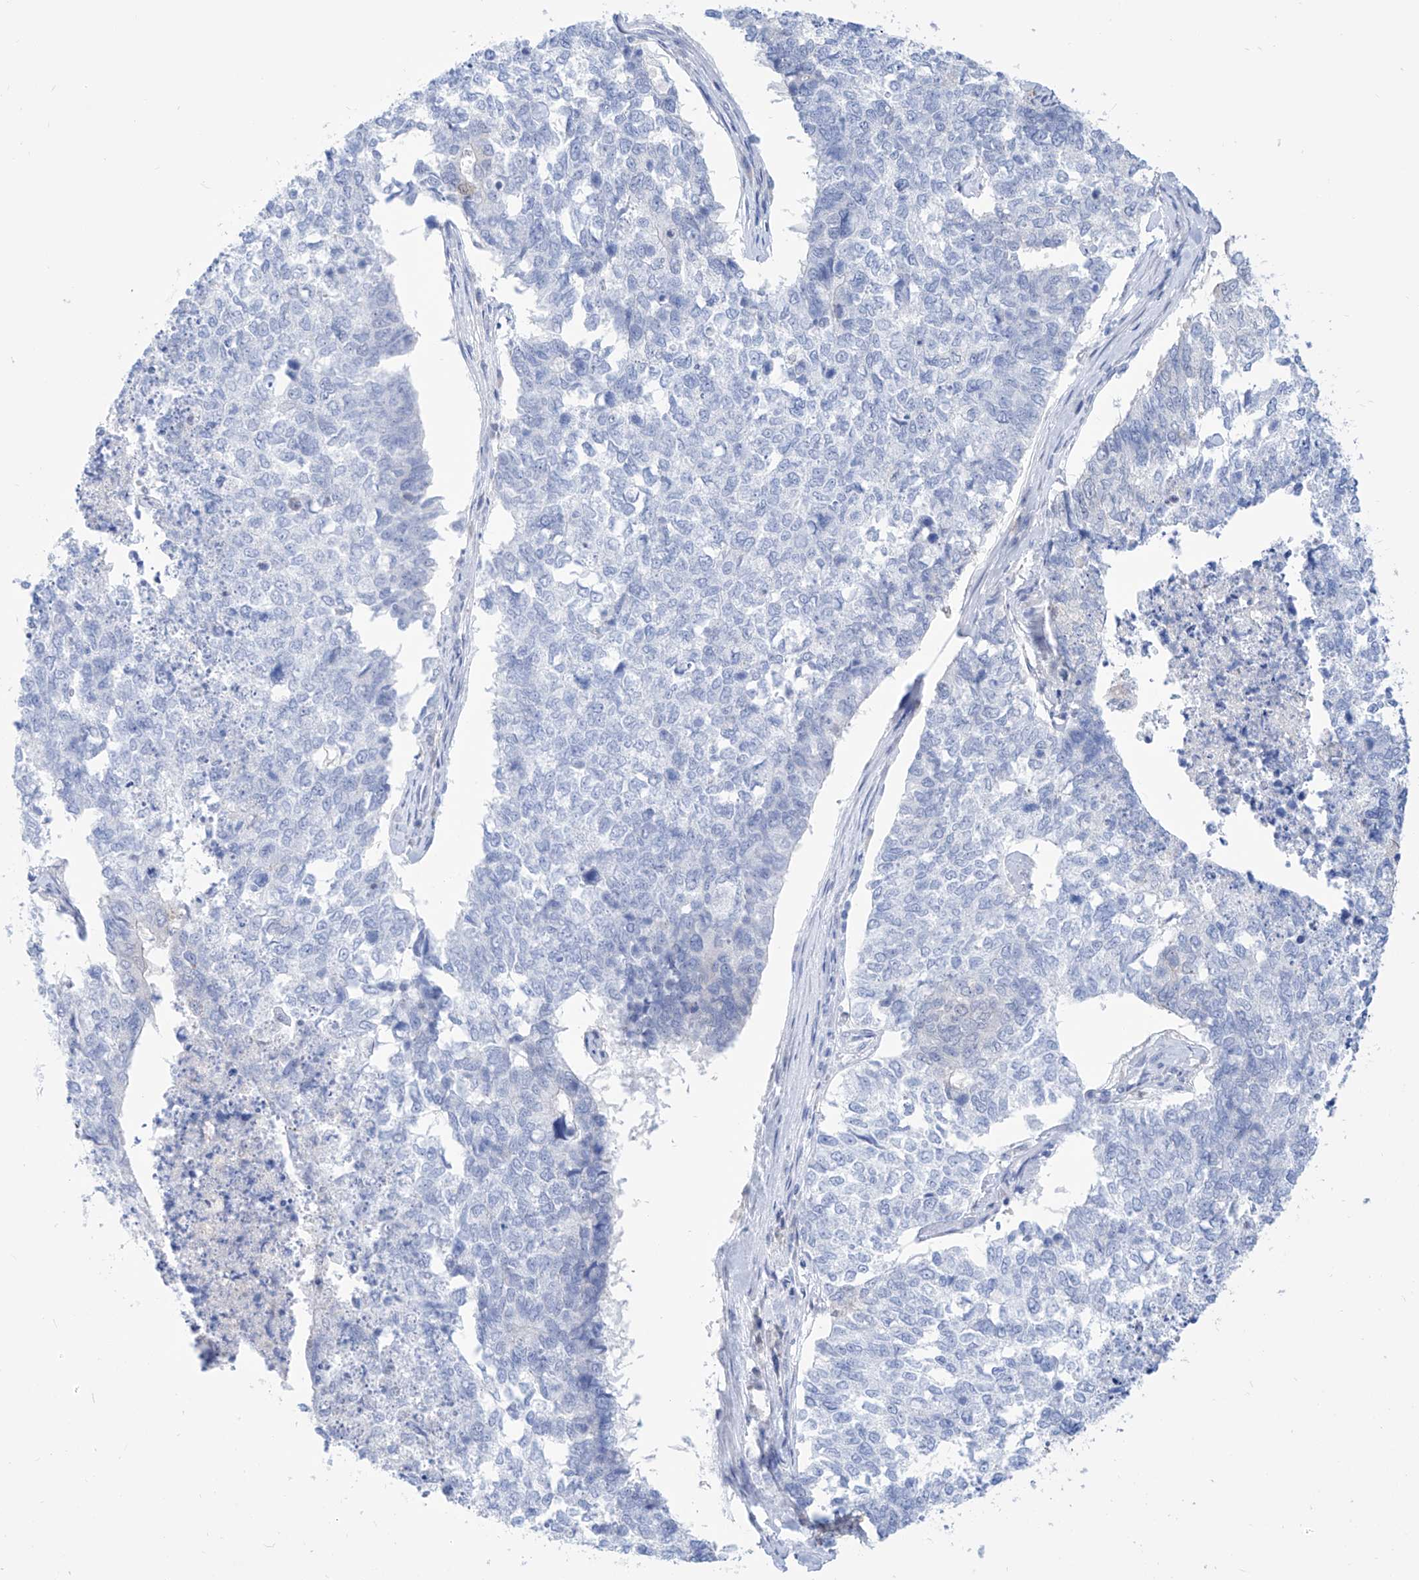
{"staining": {"intensity": "negative", "quantity": "none", "location": "none"}, "tissue": "cervical cancer", "cell_type": "Tumor cells", "image_type": "cancer", "snomed": [{"axis": "morphology", "description": "Squamous cell carcinoma, NOS"}, {"axis": "topography", "description": "Cervix"}], "caption": "Human cervical cancer stained for a protein using immunohistochemistry demonstrates no positivity in tumor cells.", "gene": "PDXK", "patient": {"sex": "female", "age": 63}}